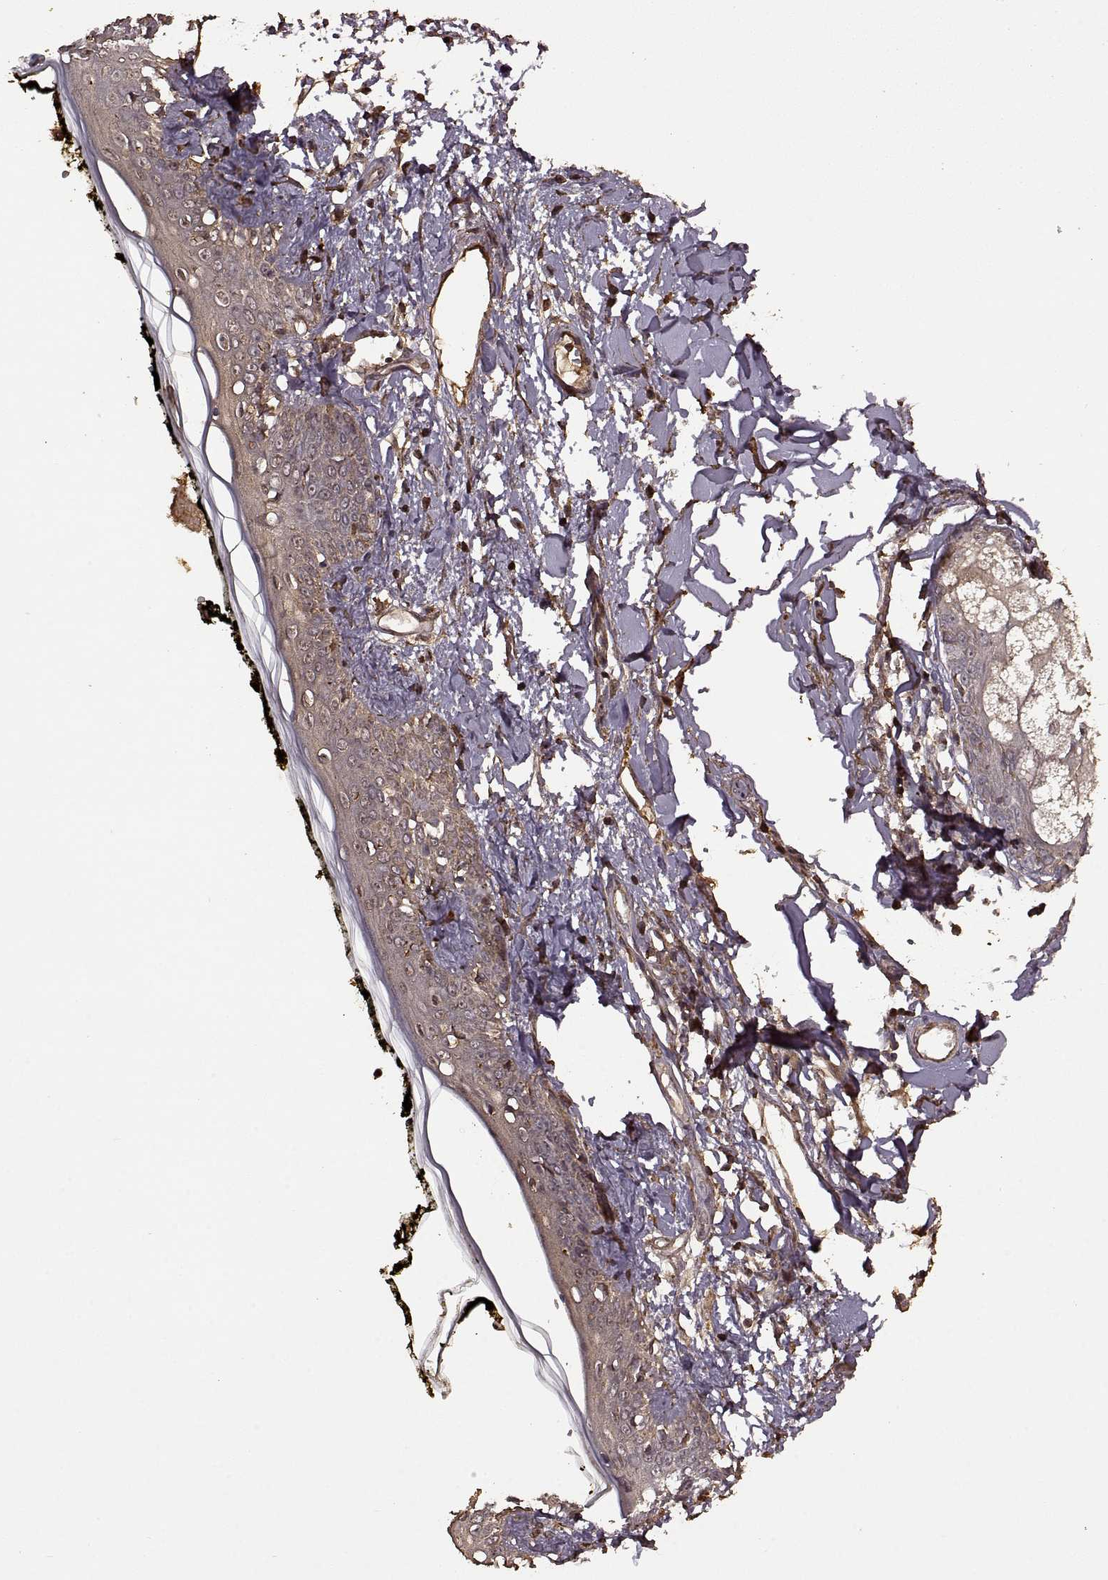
{"staining": {"intensity": "moderate", "quantity": "25%-75%", "location": "cytoplasmic/membranous"}, "tissue": "skin", "cell_type": "Fibroblasts", "image_type": "normal", "snomed": [{"axis": "morphology", "description": "Normal tissue, NOS"}, {"axis": "topography", "description": "Skin"}], "caption": "Normal skin exhibits moderate cytoplasmic/membranous positivity in approximately 25%-75% of fibroblasts The protein of interest is shown in brown color, while the nuclei are stained blue..", "gene": "FBXW11", "patient": {"sex": "male", "age": 76}}